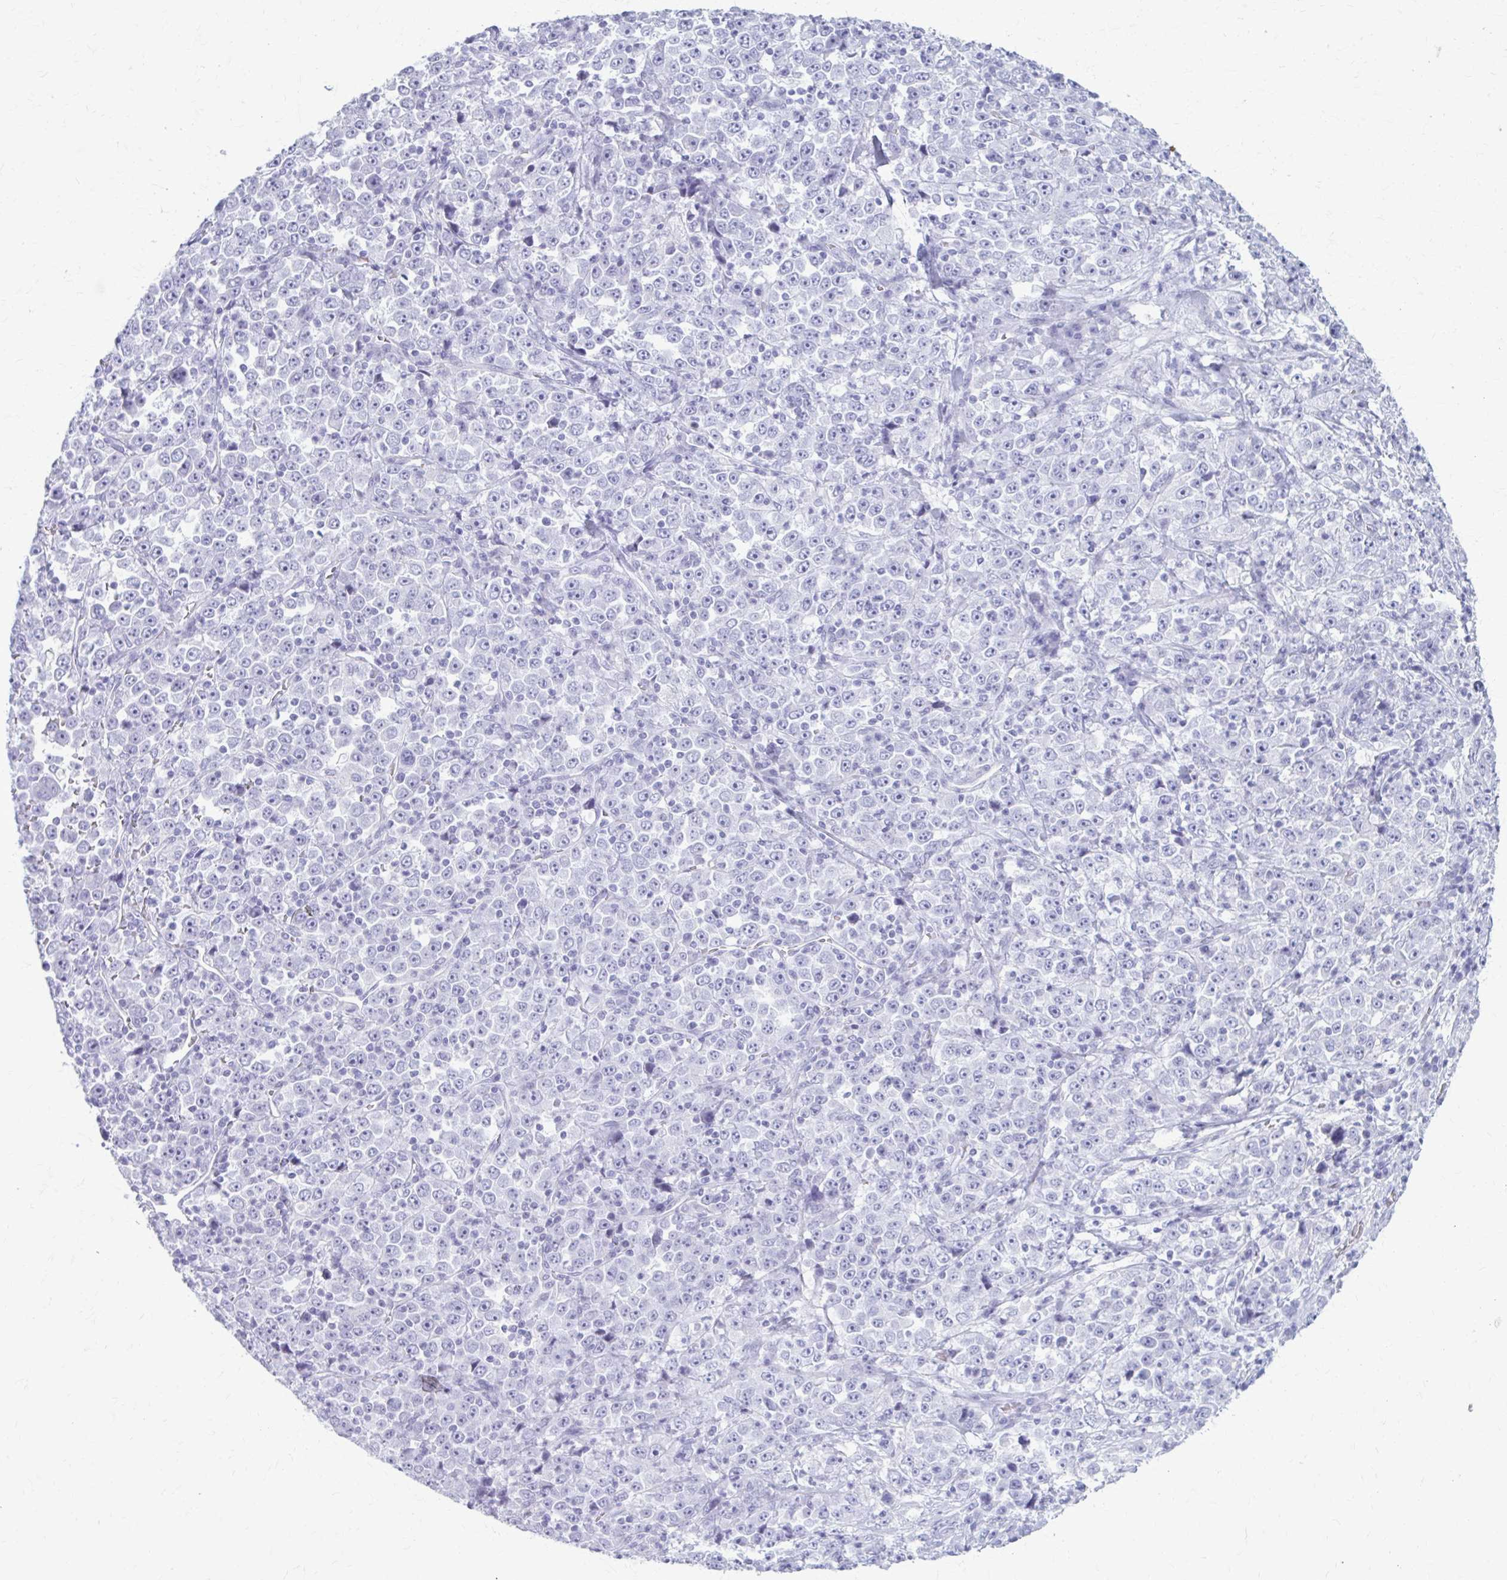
{"staining": {"intensity": "negative", "quantity": "none", "location": "none"}, "tissue": "stomach cancer", "cell_type": "Tumor cells", "image_type": "cancer", "snomed": [{"axis": "morphology", "description": "Normal tissue, NOS"}, {"axis": "morphology", "description": "Adenocarcinoma, NOS"}, {"axis": "topography", "description": "Stomach, upper"}, {"axis": "topography", "description": "Stomach"}], "caption": "Immunohistochemistry micrograph of human stomach adenocarcinoma stained for a protein (brown), which displays no positivity in tumor cells. The staining is performed using DAB (3,3'-diaminobenzidine) brown chromogen with nuclei counter-stained in using hematoxylin.", "gene": "KRT5", "patient": {"sex": "male", "age": 59}}